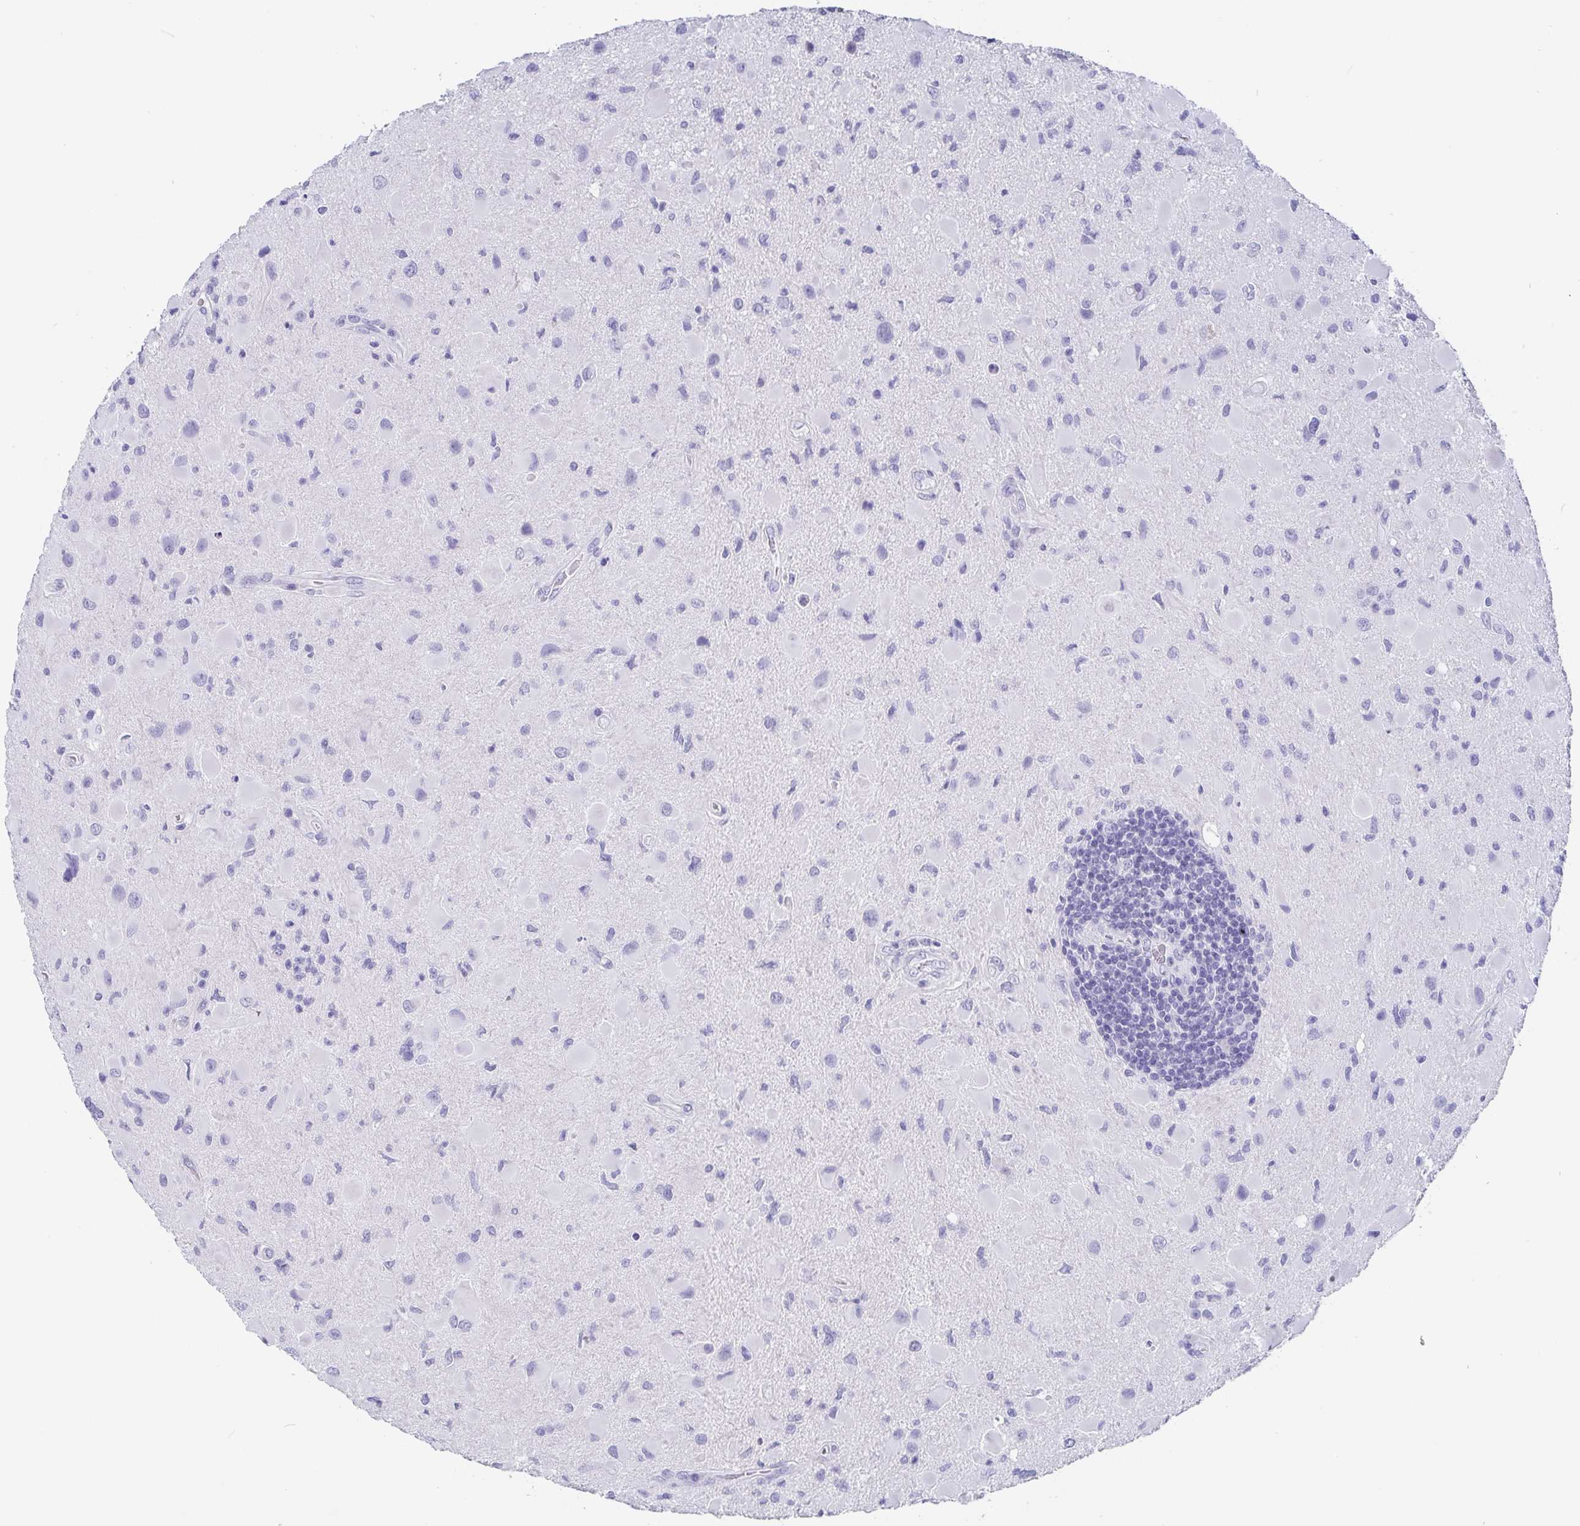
{"staining": {"intensity": "negative", "quantity": "none", "location": "none"}, "tissue": "glioma", "cell_type": "Tumor cells", "image_type": "cancer", "snomed": [{"axis": "morphology", "description": "Glioma, malignant, Low grade"}, {"axis": "topography", "description": "Brain"}], "caption": "Tumor cells are negative for brown protein staining in malignant glioma (low-grade). (Brightfield microscopy of DAB immunohistochemistry (IHC) at high magnification).", "gene": "SCGN", "patient": {"sex": "female", "age": 32}}